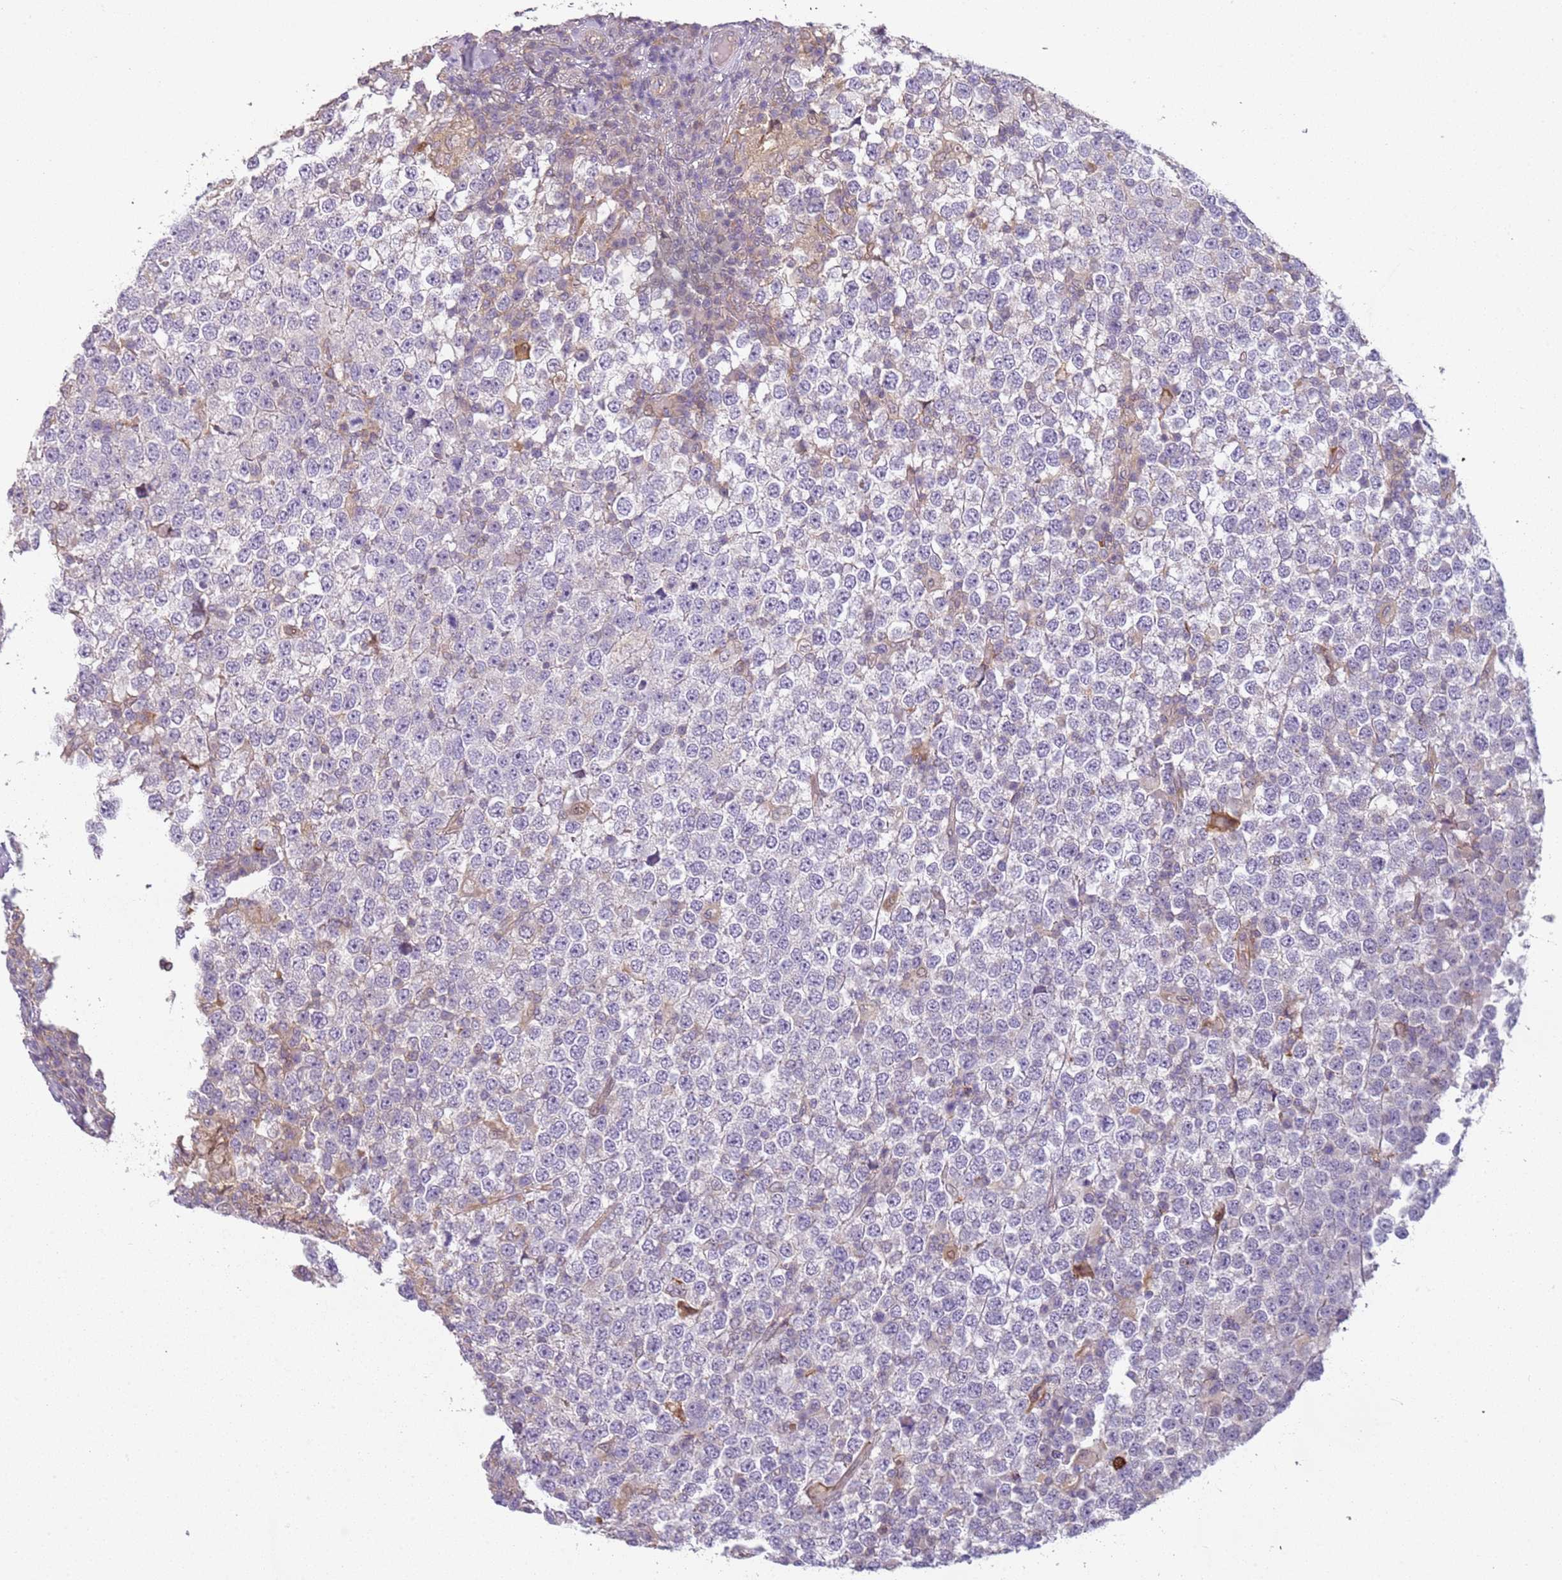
{"staining": {"intensity": "negative", "quantity": "none", "location": "none"}, "tissue": "testis cancer", "cell_type": "Tumor cells", "image_type": "cancer", "snomed": [{"axis": "morphology", "description": "Seminoma, NOS"}, {"axis": "topography", "description": "Testis"}], "caption": "Immunohistochemical staining of testis cancer (seminoma) demonstrates no significant staining in tumor cells. (IHC, brightfield microscopy, high magnification).", "gene": "DEFB116", "patient": {"sex": "male", "age": 65}}